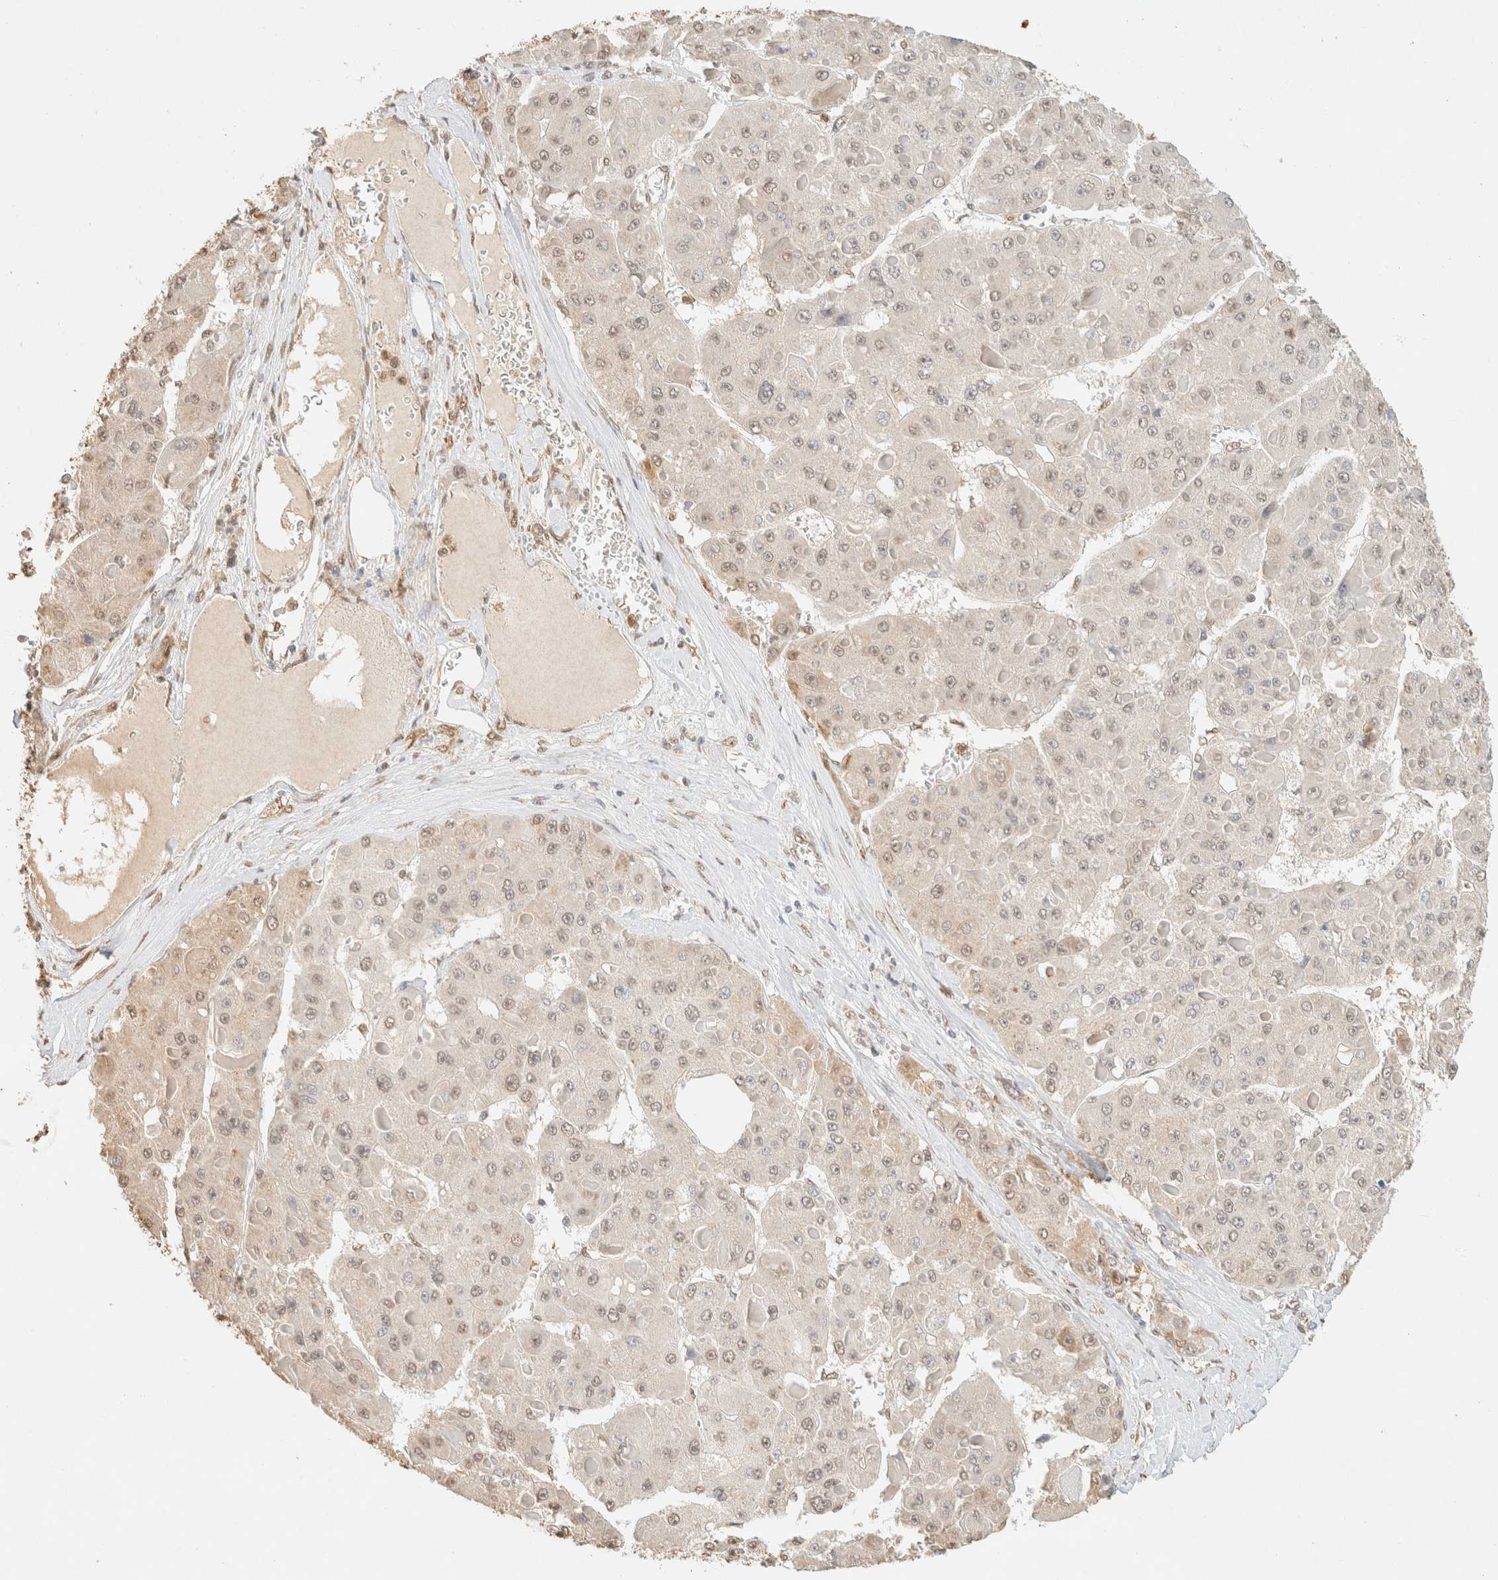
{"staining": {"intensity": "weak", "quantity": "<25%", "location": "nuclear"}, "tissue": "liver cancer", "cell_type": "Tumor cells", "image_type": "cancer", "snomed": [{"axis": "morphology", "description": "Carcinoma, Hepatocellular, NOS"}, {"axis": "topography", "description": "Liver"}], "caption": "Liver cancer stained for a protein using immunohistochemistry (IHC) demonstrates no positivity tumor cells.", "gene": "S100A13", "patient": {"sex": "female", "age": 73}}